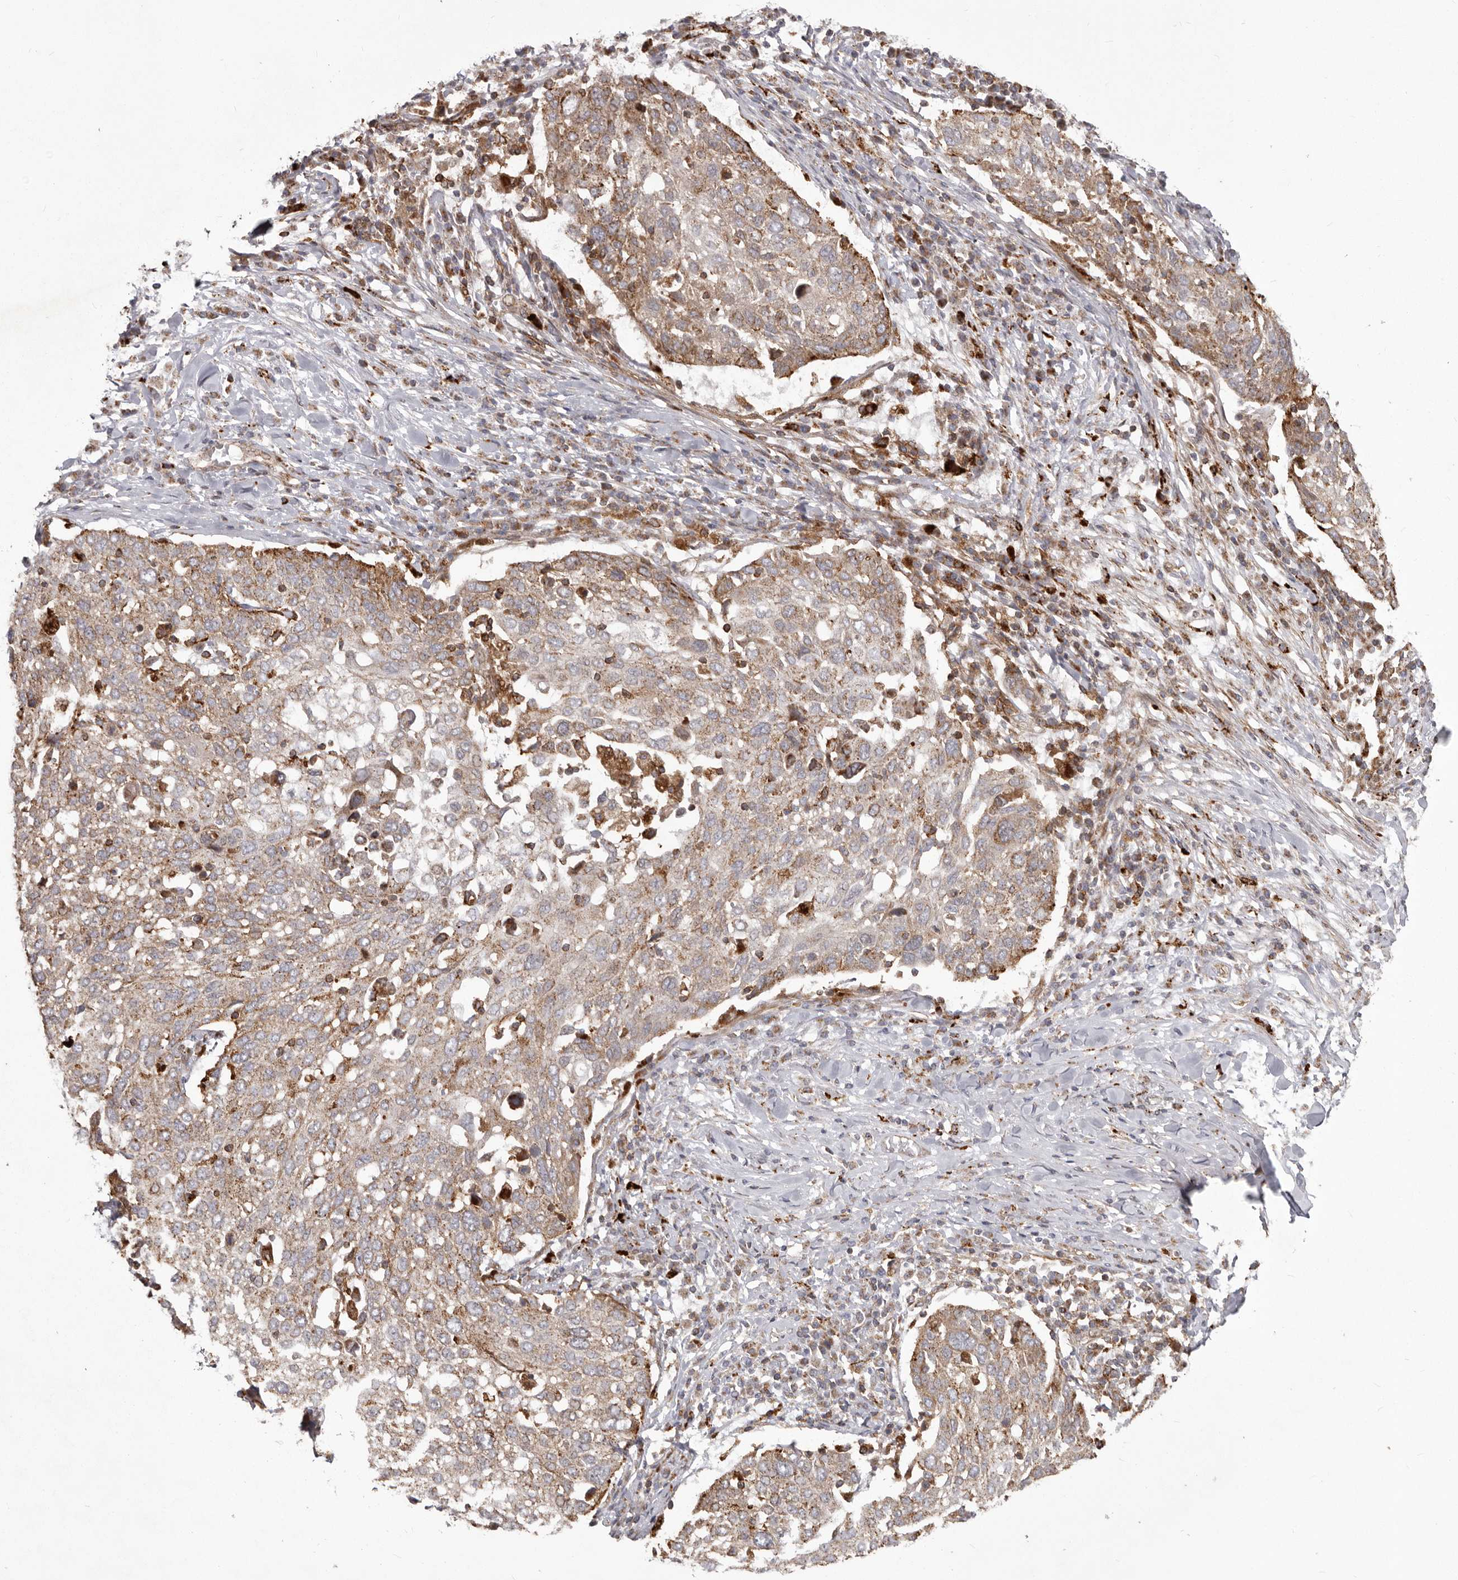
{"staining": {"intensity": "weak", "quantity": ">75%", "location": "cytoplasmic/membranous"}, "tissue": "lung cancer", "cell_type": "Tumor cells", "image_type": "cancer", "snomed": [{"axis": "morphology", "description": "Squamous cell carcinoma, NOS"}, {"axis": "topography", "description": "Lung"}], "caption": "Tumor cells exhibit low levels of weak cytoplasmic/membranous expression in approximately >75% of cells in human lung cancer.", "gene": "NUP43", "patient": {"sex": "male", "age": 65}}